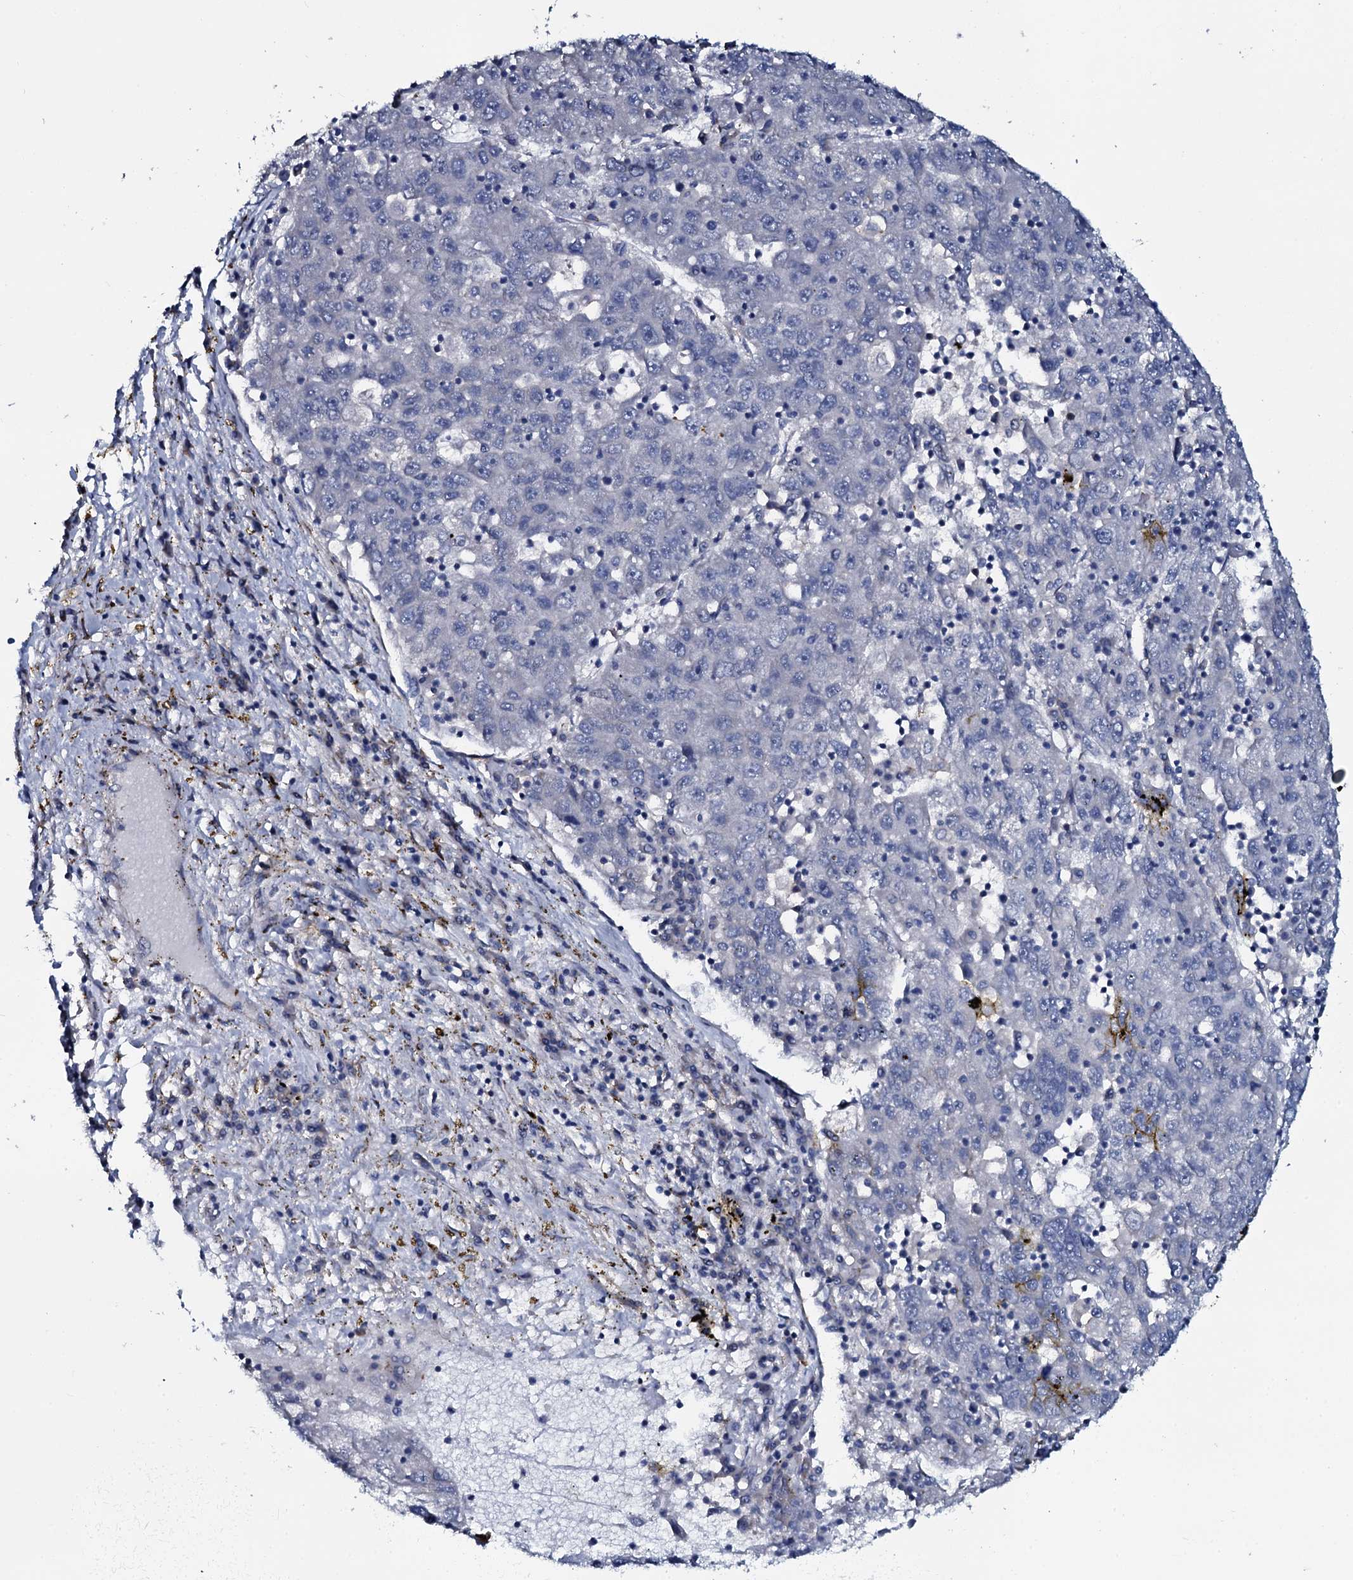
{"staining": {"intensity": "negative", "quantity": "none", "location": "none"}, "tissue": "liver cancer", "cell_type": "Tumor cells", "image_type": "cancer", "snomed": [{"axis": "morphology", "description": "Carcinoma, Hepatocellular, NOS"}, {"axis": "topography", "description": "Liver"}], "caption": "IHC image of neoplastic tissue: liver hepatocellular carcinoma stained with DAB (3,3'-diaminobenzidine) demonstrates no significant protein staining in tumor cells.", "gene": "IL12B", "patient": {"sex": "male", "age": 49}}